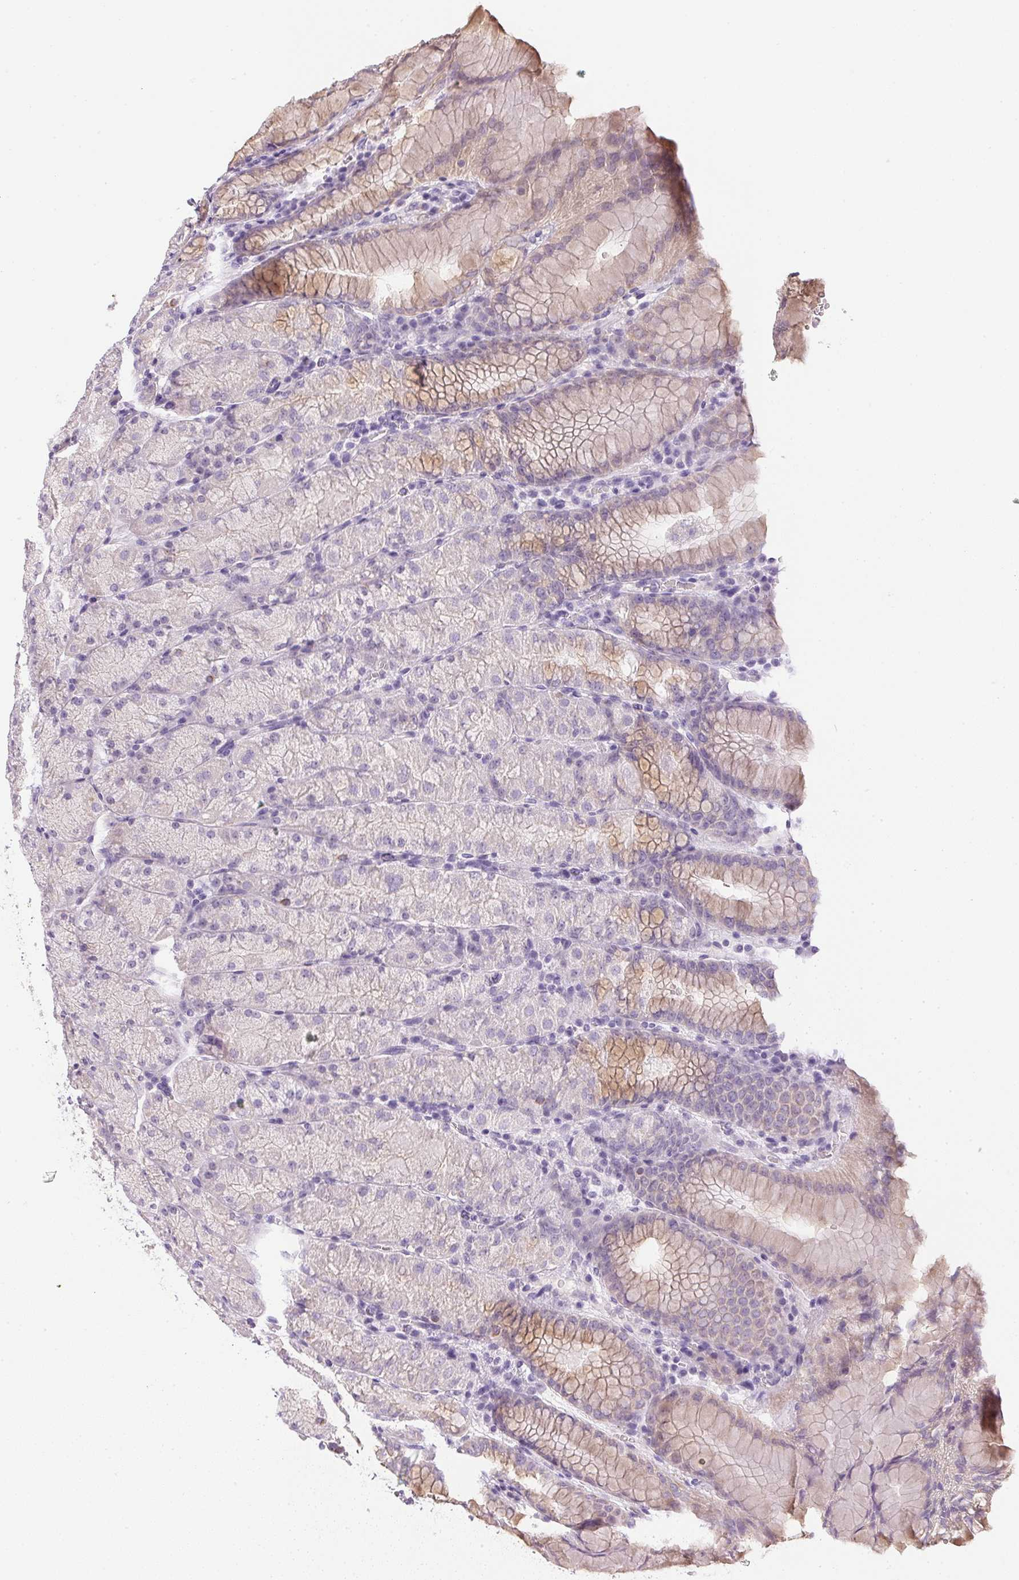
{"staining": {"intensity": "weak", "quantity": "<25%", "location": "cytoplasmic/membranous"}, "tissue": "stomach", "cell_type": "Glandular cells", "image_type": "normal", "snomed": [{"axis": "morphology", "description": "Normal tissue, NOS"}, {"axis": "topography", "description": "Stomach, upper"}, {"axis": "topography", "description": "Stomach"}], "caption": "Glandular cells show no significant protein positivity in normal stomach. (DAB immunohistochemistry (IHC) visualized using brightfield microscopy, high magnification).", "gene": "SLC17A7", "patient": {"sex": "male", "age": 76}}